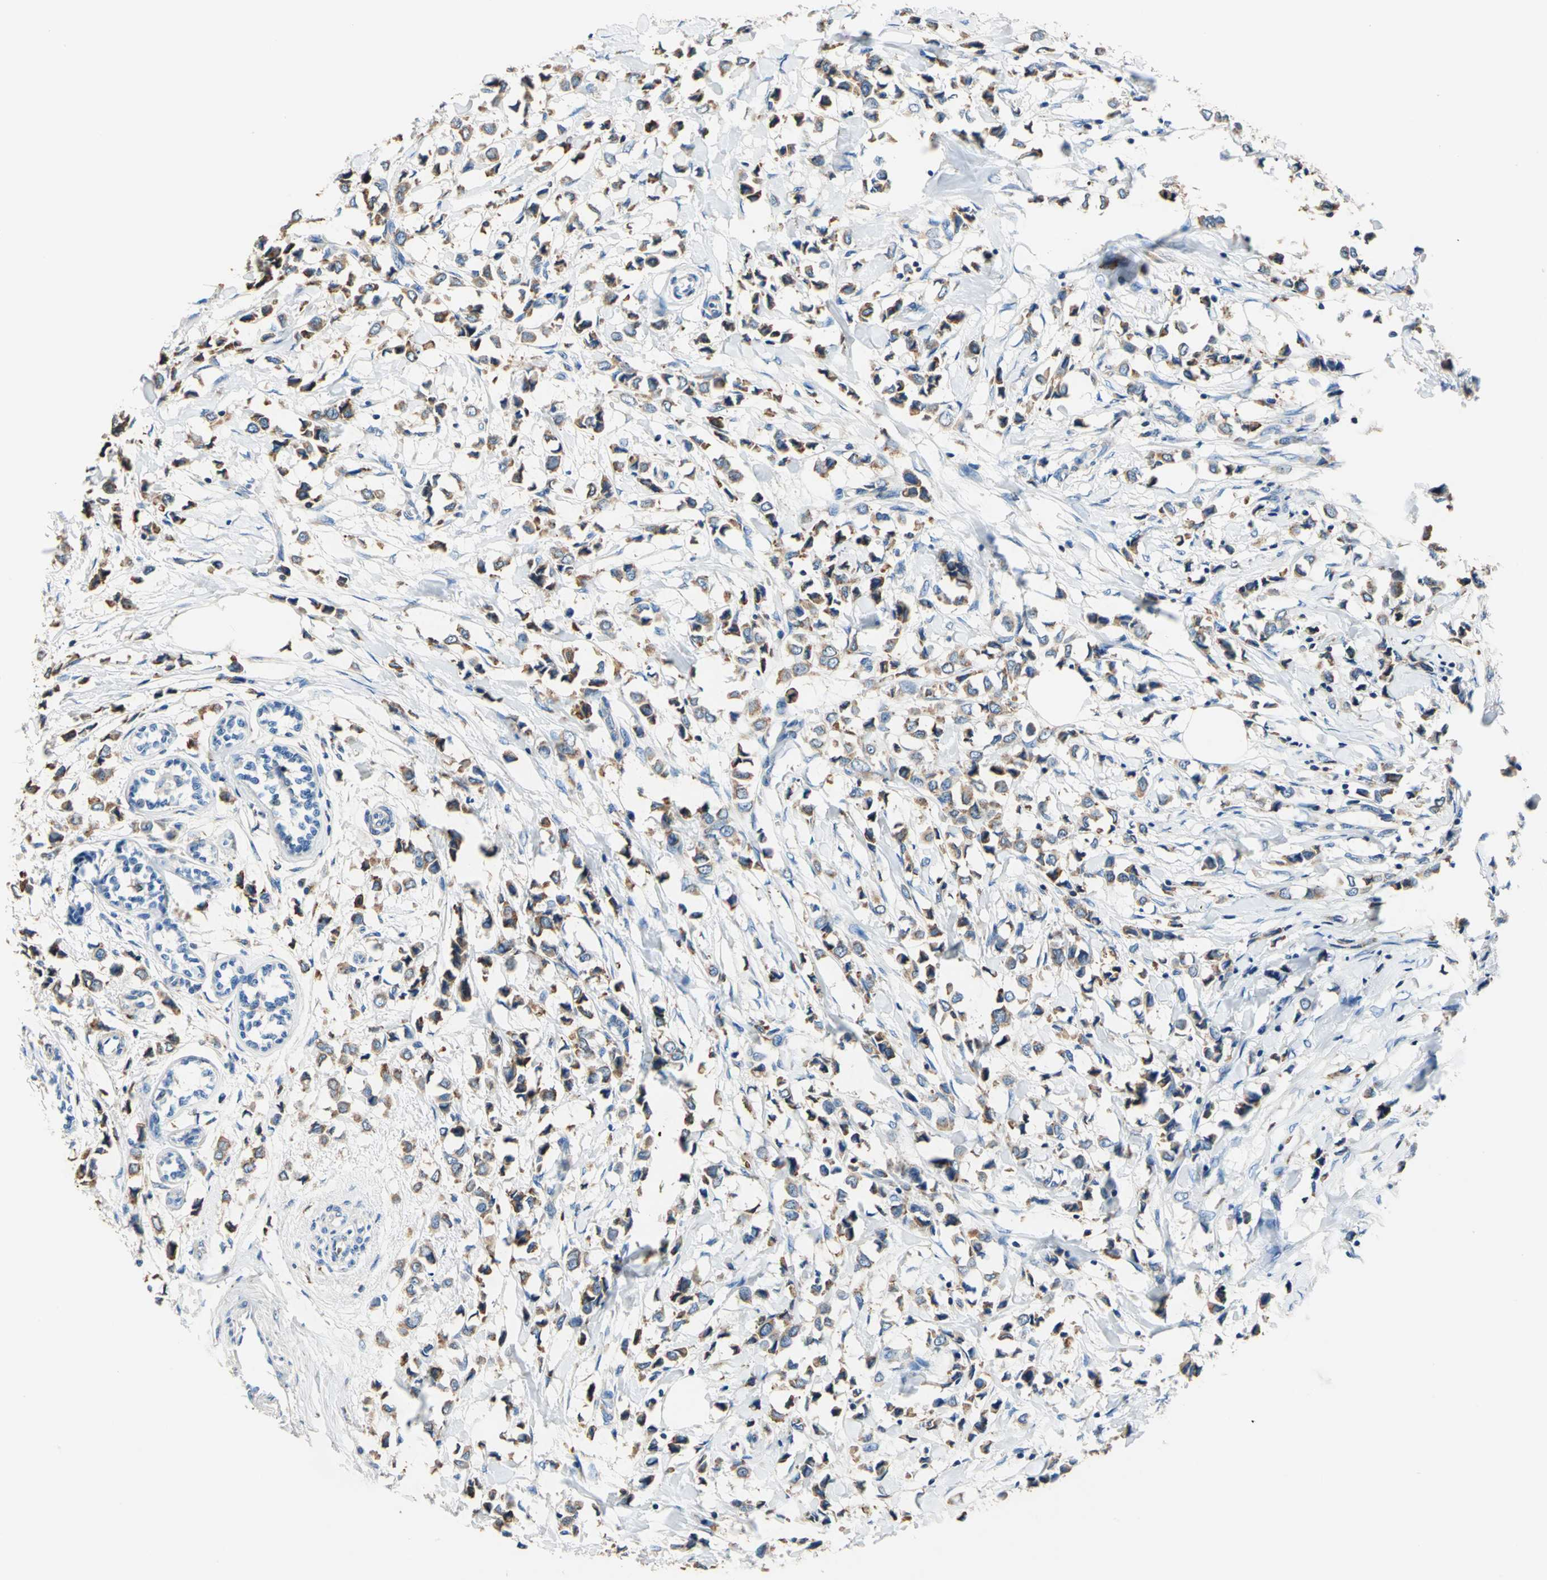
{"staining": {"intensity": "moderate", "quantity": ">75%", "location": "cytoplasmic/membranous"}, "tissue": "breast cancer", "cell_type": "Tumor cells", "image_type": "cancer", "snomed": [{"axis": "morphology", "description": "Lobular carcinoma"}, {"axis": "topography", "description": "Breast"}], "caption": "The immunohistochemical stain shows moderate cytoplasmic/membranous staining in tumor cells of breast cancer tissue.", "gene": "SEPTIN6", "patient": {"sex": "female", "age": 51}}